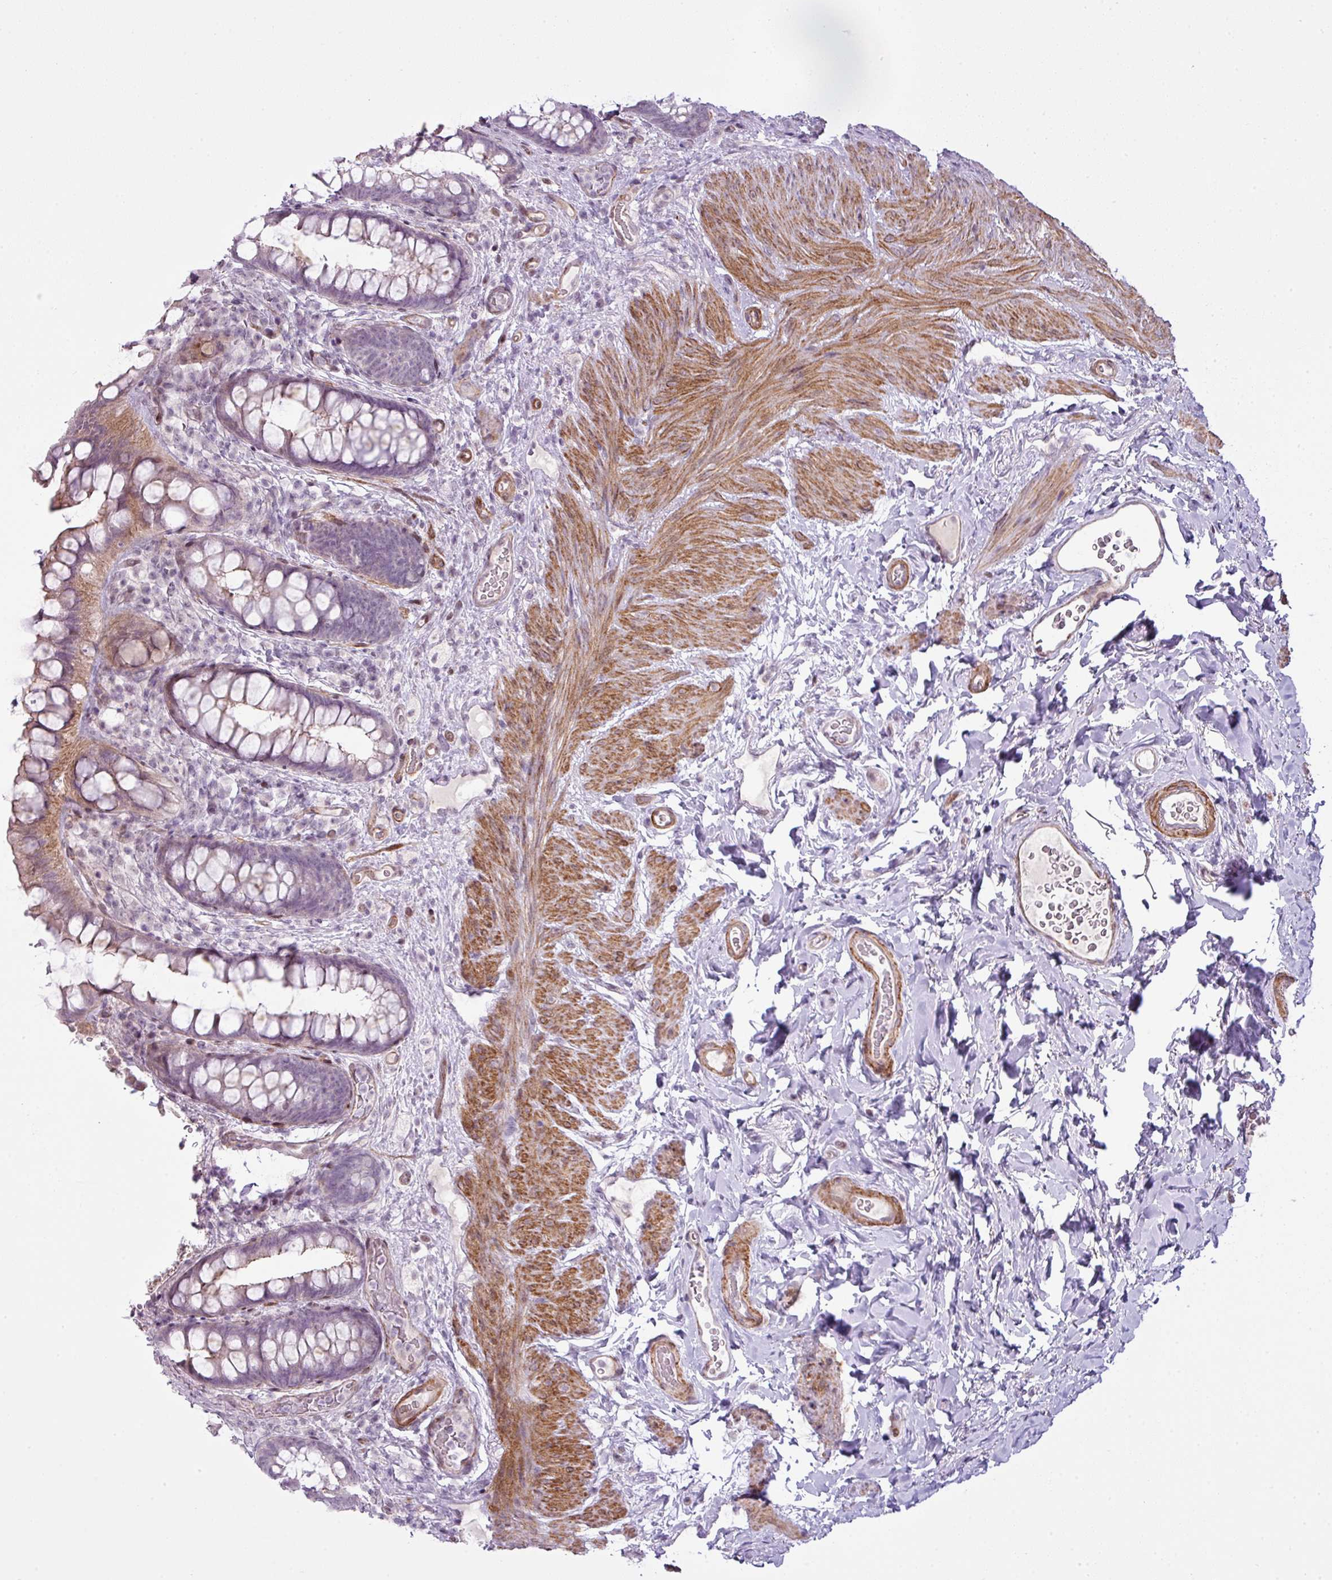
{"staining": {"intensity": "weak", "quantity": "25%-75%", "location": "cytoplasmic/membranous"}, "tissue": "rectum", "cell_type": "Glandular cells", "image_type": "normal", "snomed": [{"axis": "morphology", "description": "Normal tissue, NOS"}, {"axis": "topography", "description": "Rectum"}, {"axis": "topography", "description": "Peripheral nerve tissue"}], "caption": "This is a histology image of immunohistochemistry staining of unremarkable rectum, which shows weak staining in the cytoplasmic/membranous of glandular cells.", "gene": "ZNF688", "patient": {"sex": "female", "age": 69}}